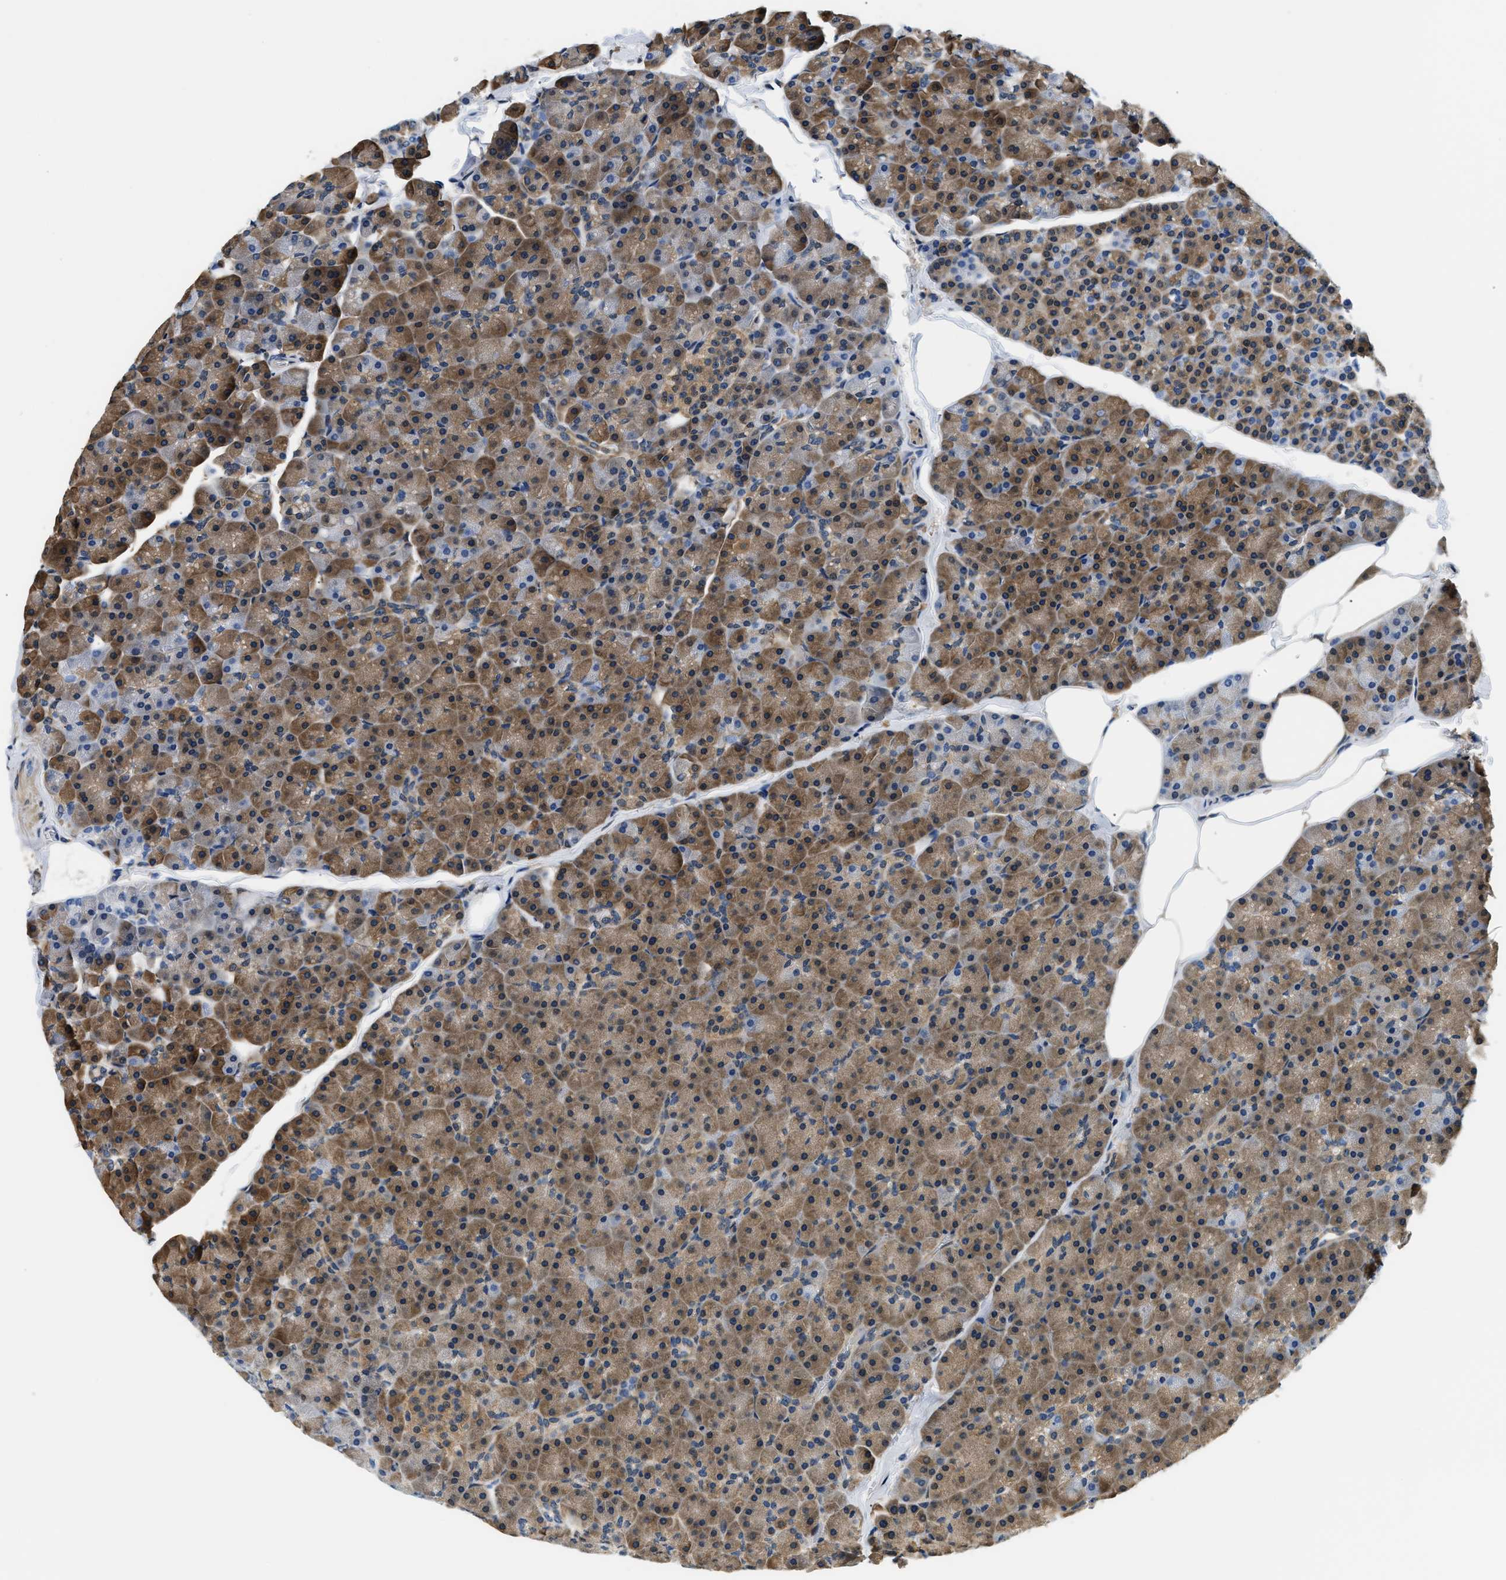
{"staining": {"intensity": "moderate", "quantity": ">75%", "location": "cytoplasmic/membranous"}, "tissue": "pancreas", "cell_type": "Exocrine glandular cells", "image_type": "normal", "snomed": [{"axis": "morphology", "description": "Normal tissue, NOS"}, {"axis": "topography", "description": "Pancreas"}], "caption": "IHC photomicrograph of unremarkable pancreas: human pancreas stained using immunohistochemistry reveals medium levels of moderate protein expression localized specifically in the cytoplasmic/membranous of exocrine glandular cells, appearing as a cytoplasmic/membranous brown color.", "gene": "BCL7C", "patient": {"sex": "male", "age": 35}}